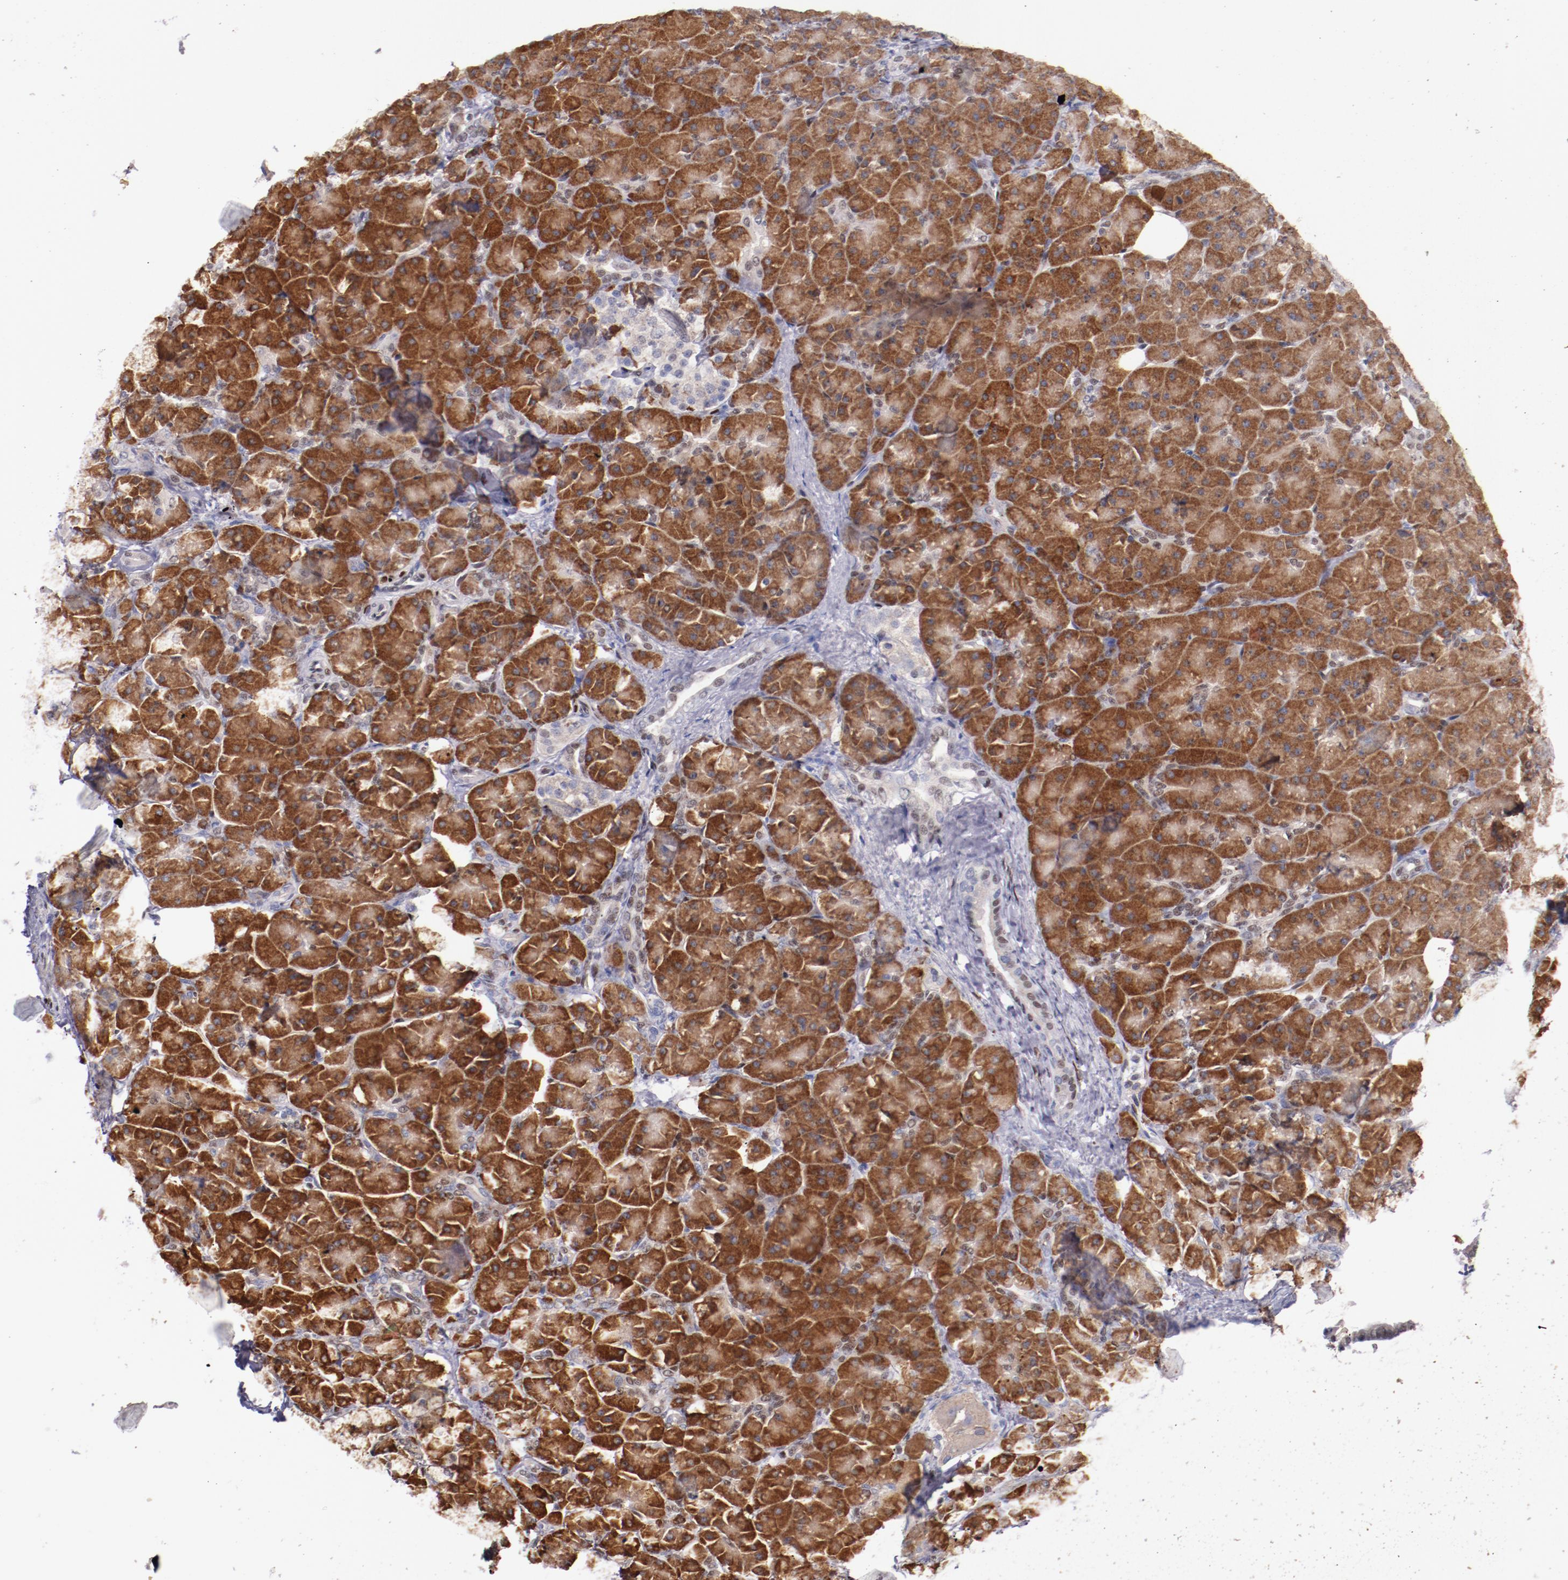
{"staining": {"intensity": "moderate", "quantity": ">75%", "location": "cytoplasmic/membranous"}, "tissue": "pancreas", "cell_type": "Exocrine glandular cells", "image_type": "normal", "snomed": [{"axis": "morphology", "description": "Normal tissue, NOS"}, {"axis": "topography", "description": "Pancreas"}], "caption": "Approximately >75% of exocrine glandular cells in benign pancreas demonstrate moderate cytoplasmic/membranous protein expression as visualized by brown immunohistochemical staining.", "gene": "SRF", "patient": {"sex": "male", "age": 66}}